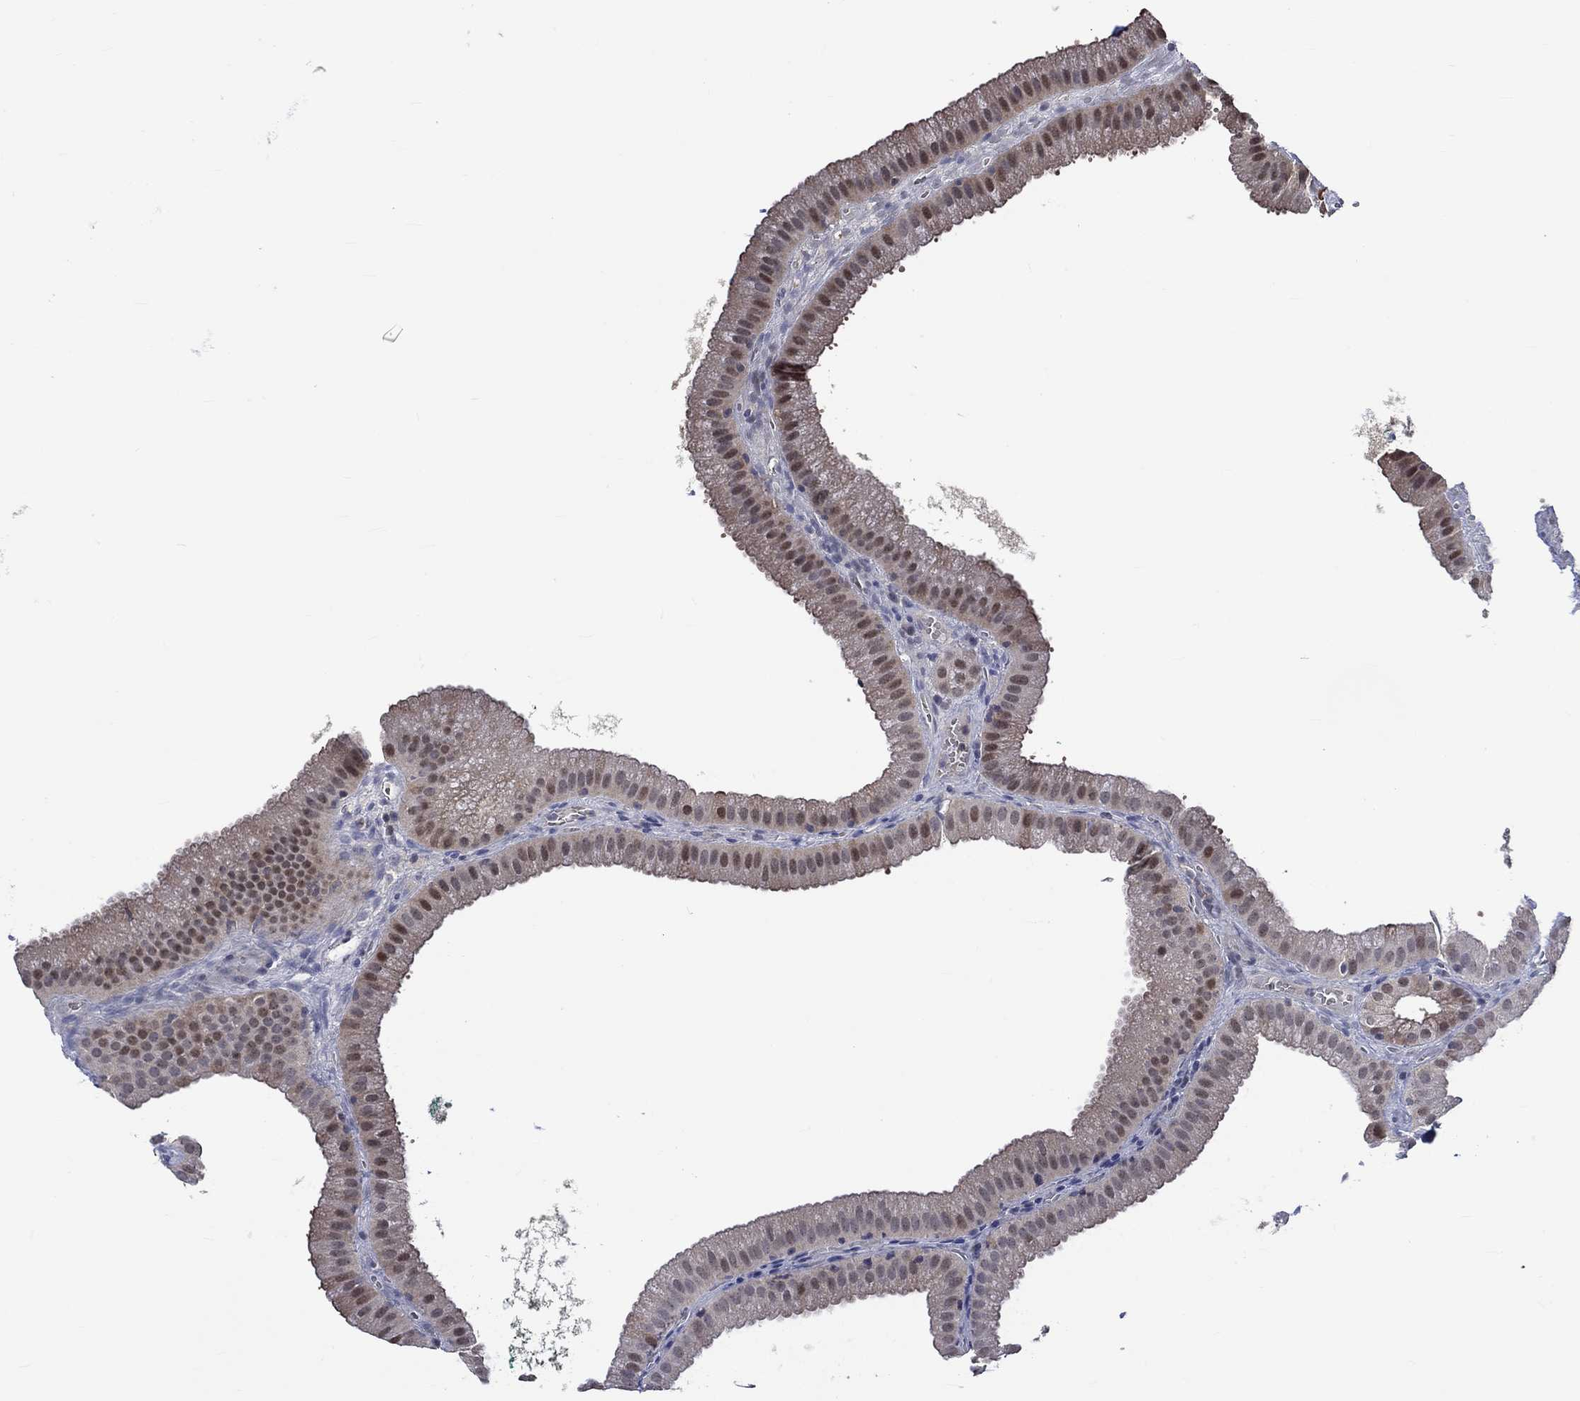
{"staining": {"intensity": "weak", "quantity": "<25%", "location": "nuclear"}, "tissue": "gallbladder", "cell_type": "Glandular cells", "image_type": "normal", "snomed": [{"axis": "morphology", "description": "Normal tissue, NOS"}, {"axis": "topography", "description": "Gallbladder"}], "caption": "IHC photomicrograph of benign gallbladder: gallbladder stained with DAB displays no significant protein expression in glandular cells.", "gene": "E2F8", "patient": {"sex": "male", "age": 67}}